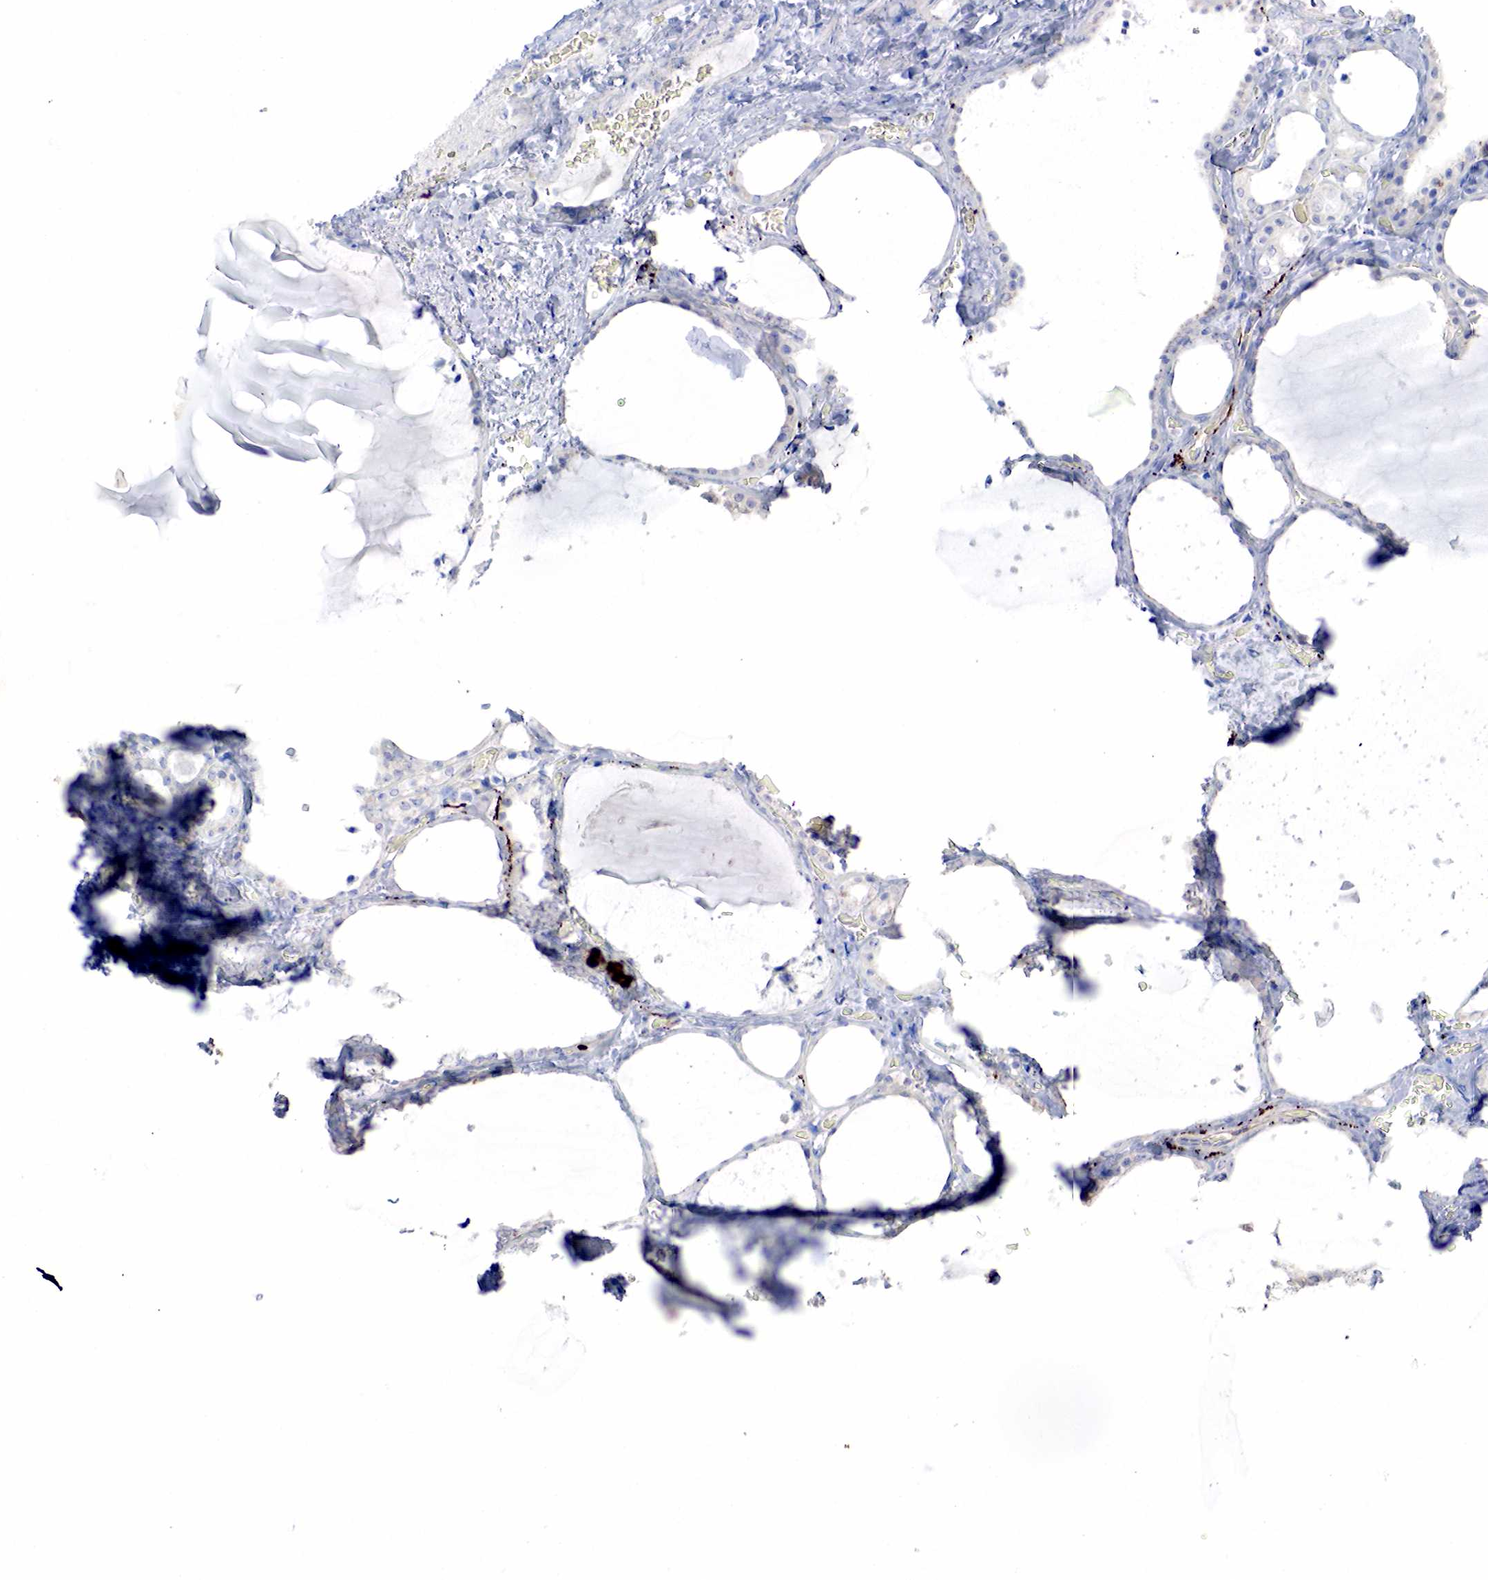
{"staining": {"intensity": "negative", "quantity": "none", "location": "none"}, "tissue": "thyroid gland", "cell_type": "Glandular cells", "image_type": "normal", "snomed": [{"axis": "morphology", "description": "Normal tissue, NOS"}, {"axis": "topography", "description": "Thyroid gland"}], "caption": "Immunohistochemical staining of unremarkable human thyroid gland demonstrates no significant staining in glandular cells.", "gene": "SYP", "patient": {"sex": "male", "age": 76}}